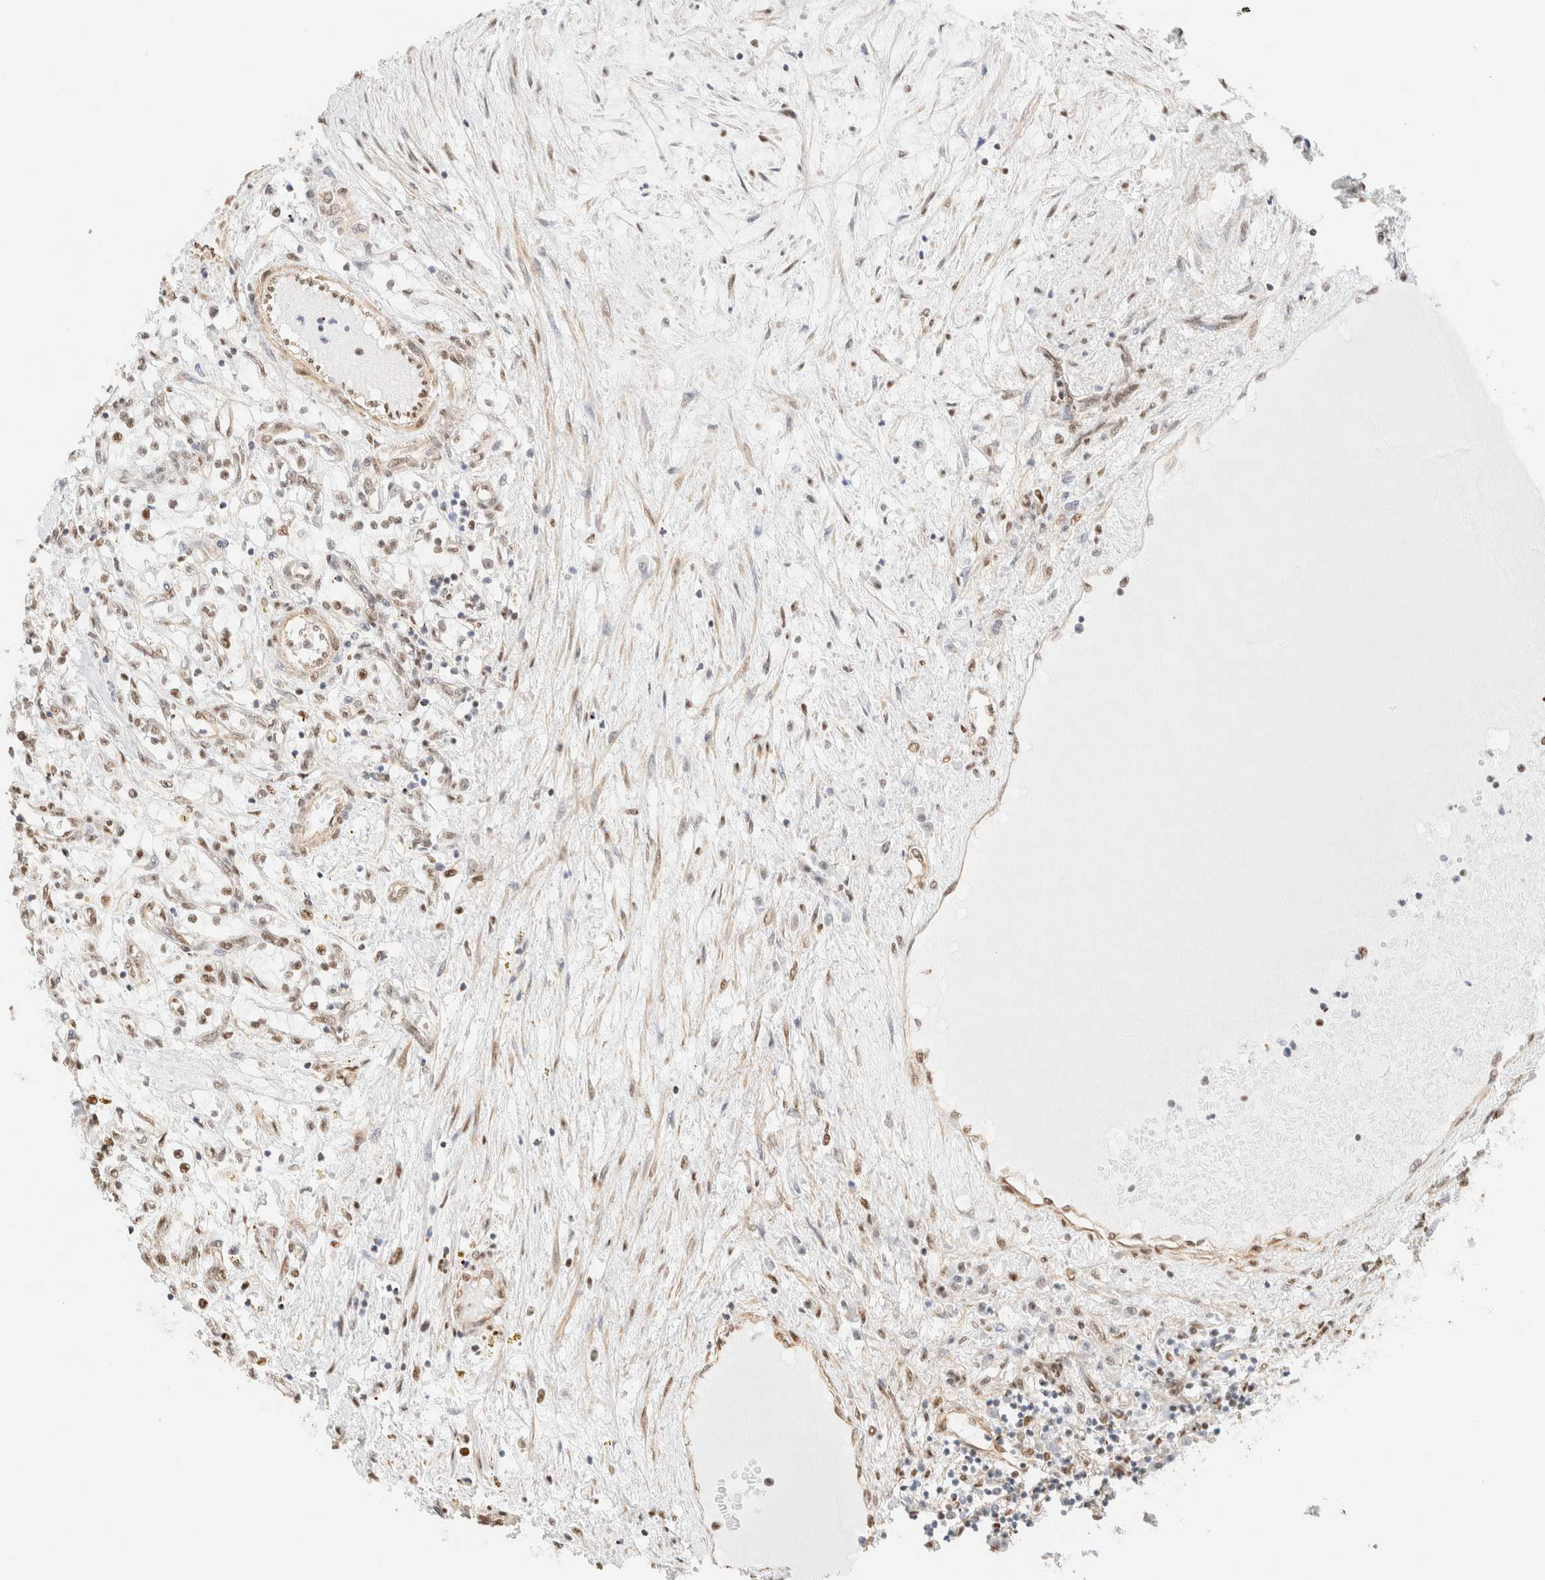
{"staining": {"intensity": "moderate", "quantity": ">75%", "location": "nuclear"}, "tissue": "renal cancer", "cell_type": "Tumor cells", "image_type": "cancer", "snomed": [{"axis": "morphology", "description": "Adenocarcinoma, NOS"}, {"axis": "topography", "description": "Kidney"}], "caption": "The histopathology image displays a brown stain indicating the presence of a protein in the nuclear of tumor cells in renal cancer (adenocarcinoma).", "gene": "ARID5A", "patient": {"sex": "male", "age": 68}}